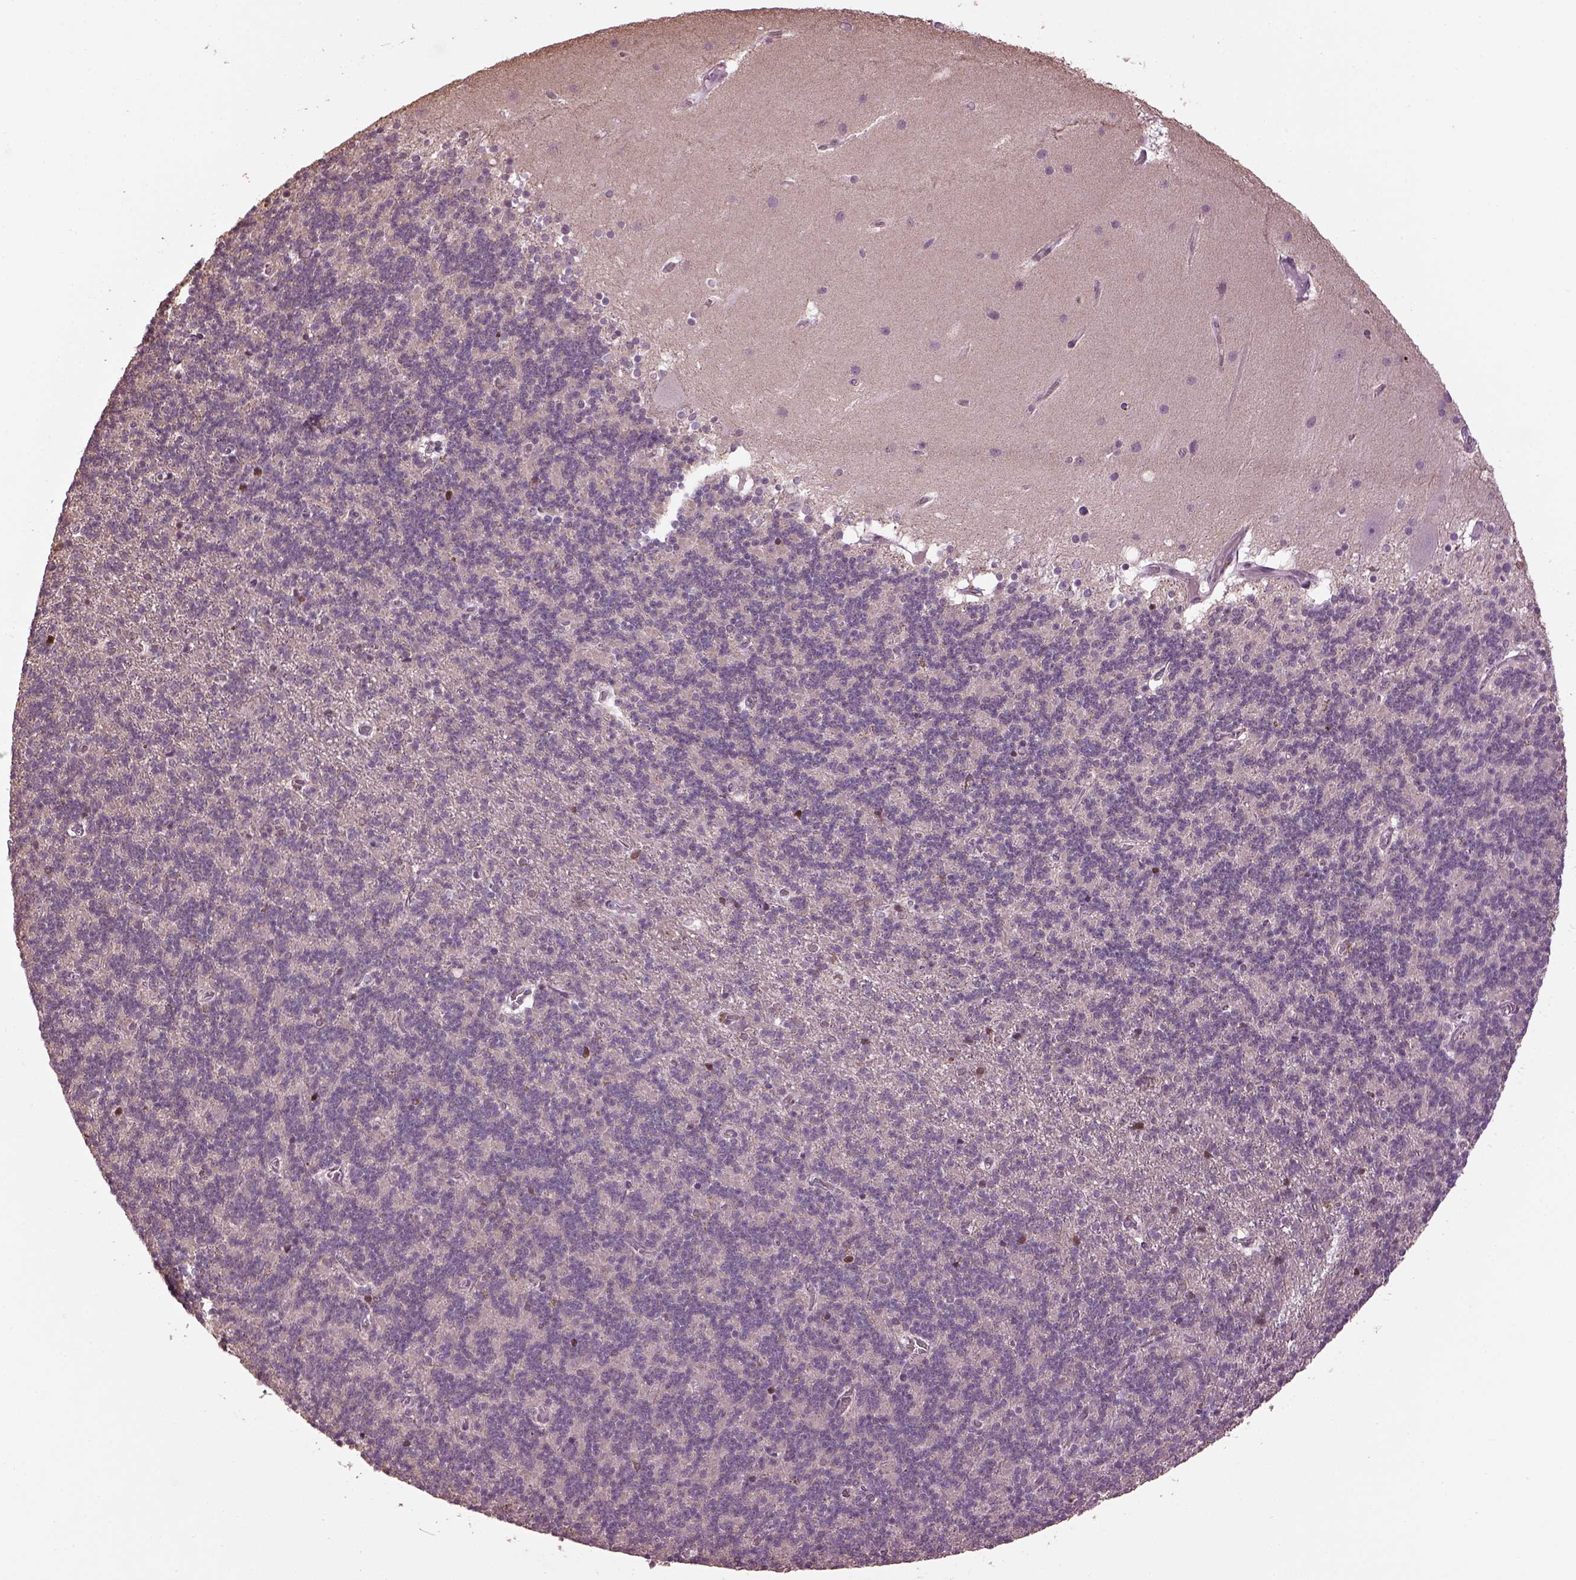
{"staining": {"intensity": "negative", "quantity": "none", "location": "none"}, "tissue": "cerebellum", "cell_type": "Cells in granular layer", "image_type": "normal", "snomed": [{"axis": "morphology", "description": "Normal tissue, NOS"}, {"axis": "topography", "description": "Cerebellum"}], "caption": "The micrograph reveals no significant positivity in cells in granular layer of cerebellum.", "gene": "GAL", "patient": {"sex": "male", "age": 70}}